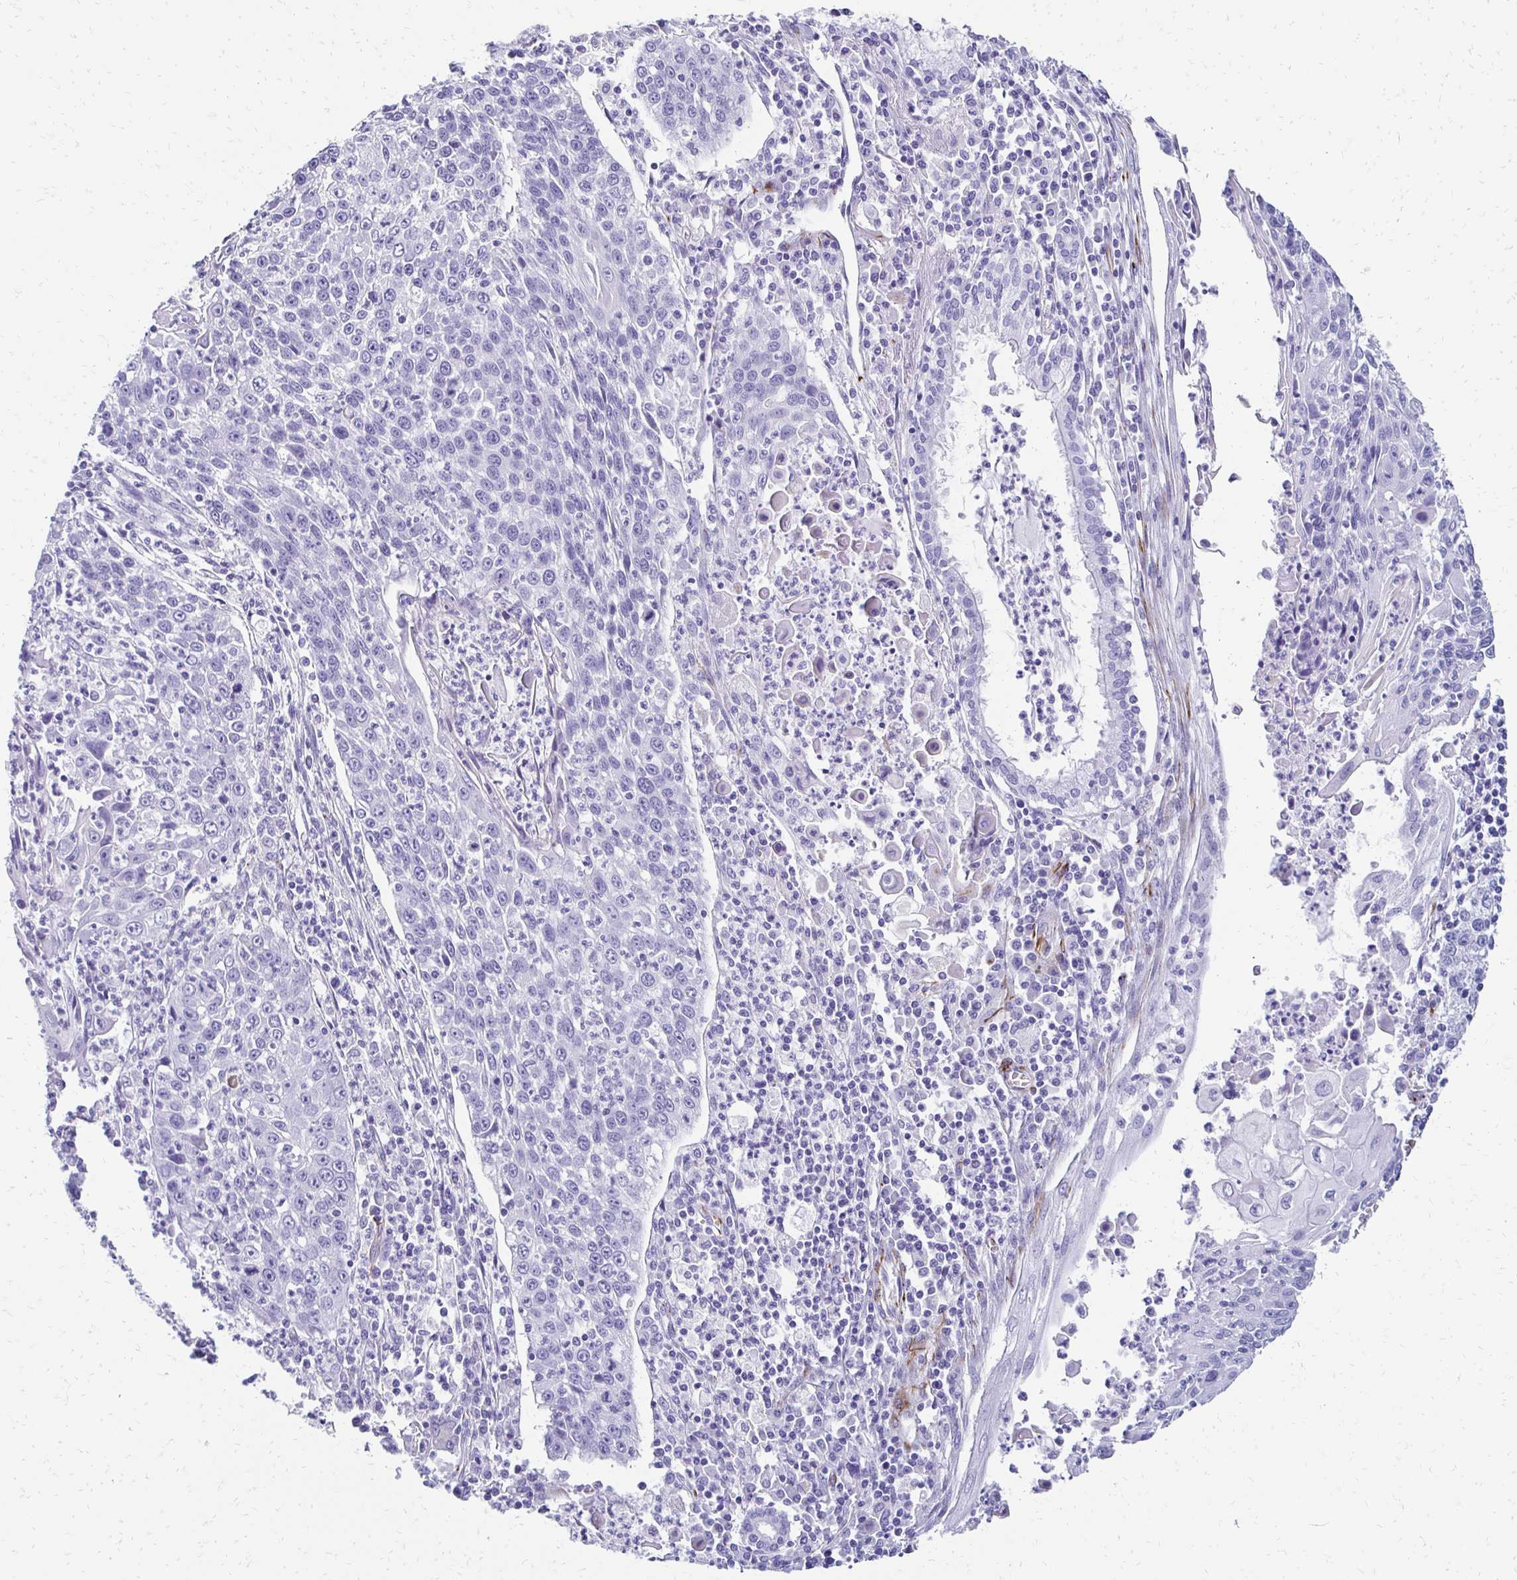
{"staining": {"intensity": "negative", "quantity": "none", "location": "none"}, "tissue": "lung cancer", "cell_type": "Tumor cells", "image_type": "cancer", "snomed": [{"axis": "morphology", "description": "Squamous cell carcinoma, NOS"}, {"axis": "morphology", "description": "Squamous cell carcinoma, metastatic, NOS"}, {"axis": "topography", "description": "Lung"}, {"axis": "topography", "description": "Pleura, NOS"}], "caption": "Histopathology image shows no significant protein staining in tumor cells of lung cancer (metastatic squamous cell carcinoma). (Brightfield microscopy of DAB immunohistochemistry at high magnification).", "gene": "TMEM54", "patient": {"sex": "male", "age": 72}}